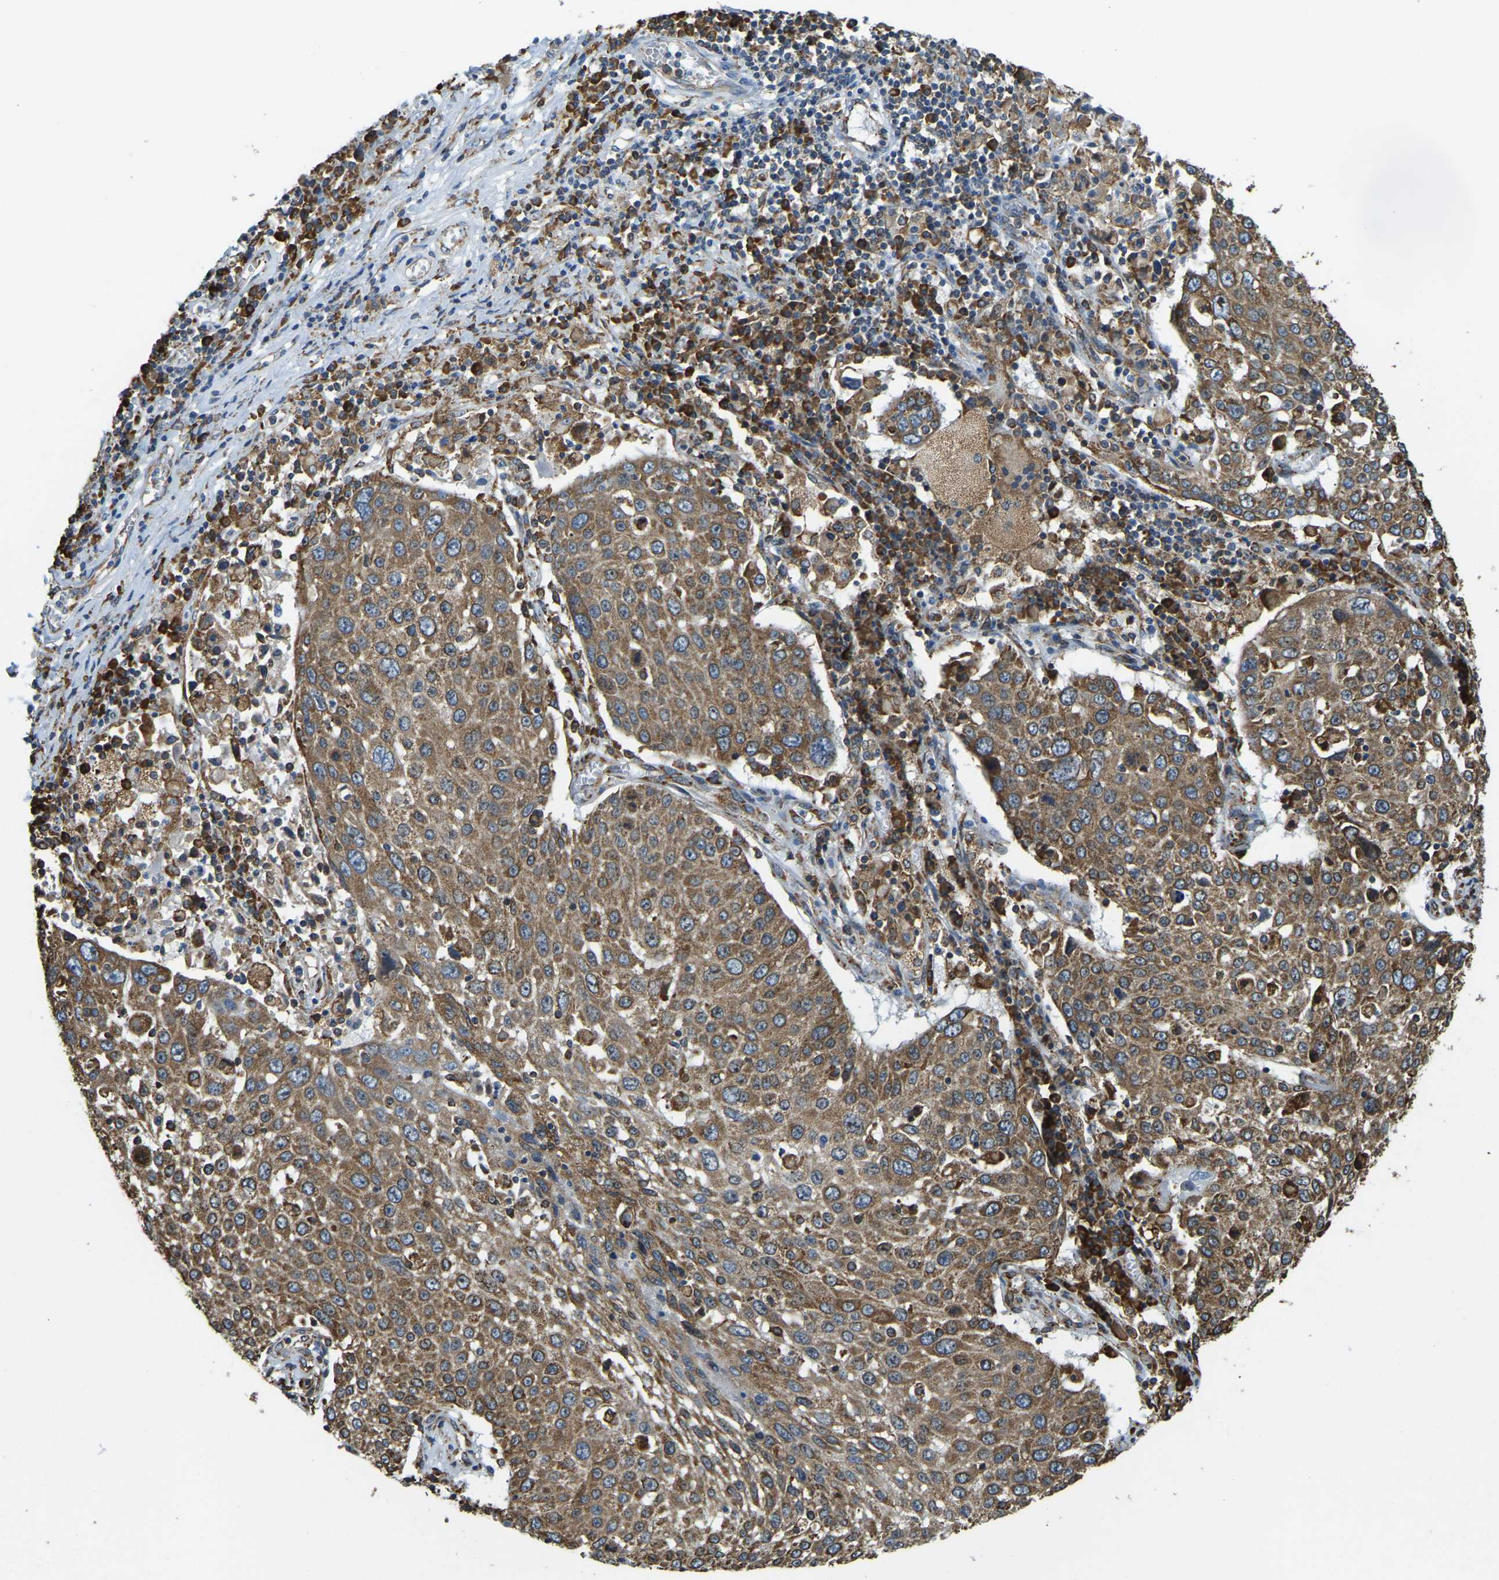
{"staining": {"intensity": "moderate", "quantity": ">75%", "location": "cytoplasmic/membranous"}, "tissue": "lung cancer", "cell_type": "Tumor cells", "image_type": "cancer", "snomed": [{"axis": "morphology", "description": "Squamous cell carcinoma, NOS"}, {"axis": "topography", "description": "Lung"}], "caption": "Immunohistochemistry photomicrograph of neoplastic tissue: lung cancer (squamous cell carcinoma) stained using immunohistochemistry exhibits medium levels of moderate protein expression localized specifically in the cytoplasmic/membranous of tumor cells, appearing as a cytoplasmic/membranous brown color.", "gene": "RNF115", "patient": {"sex": "male", "age": 65}}